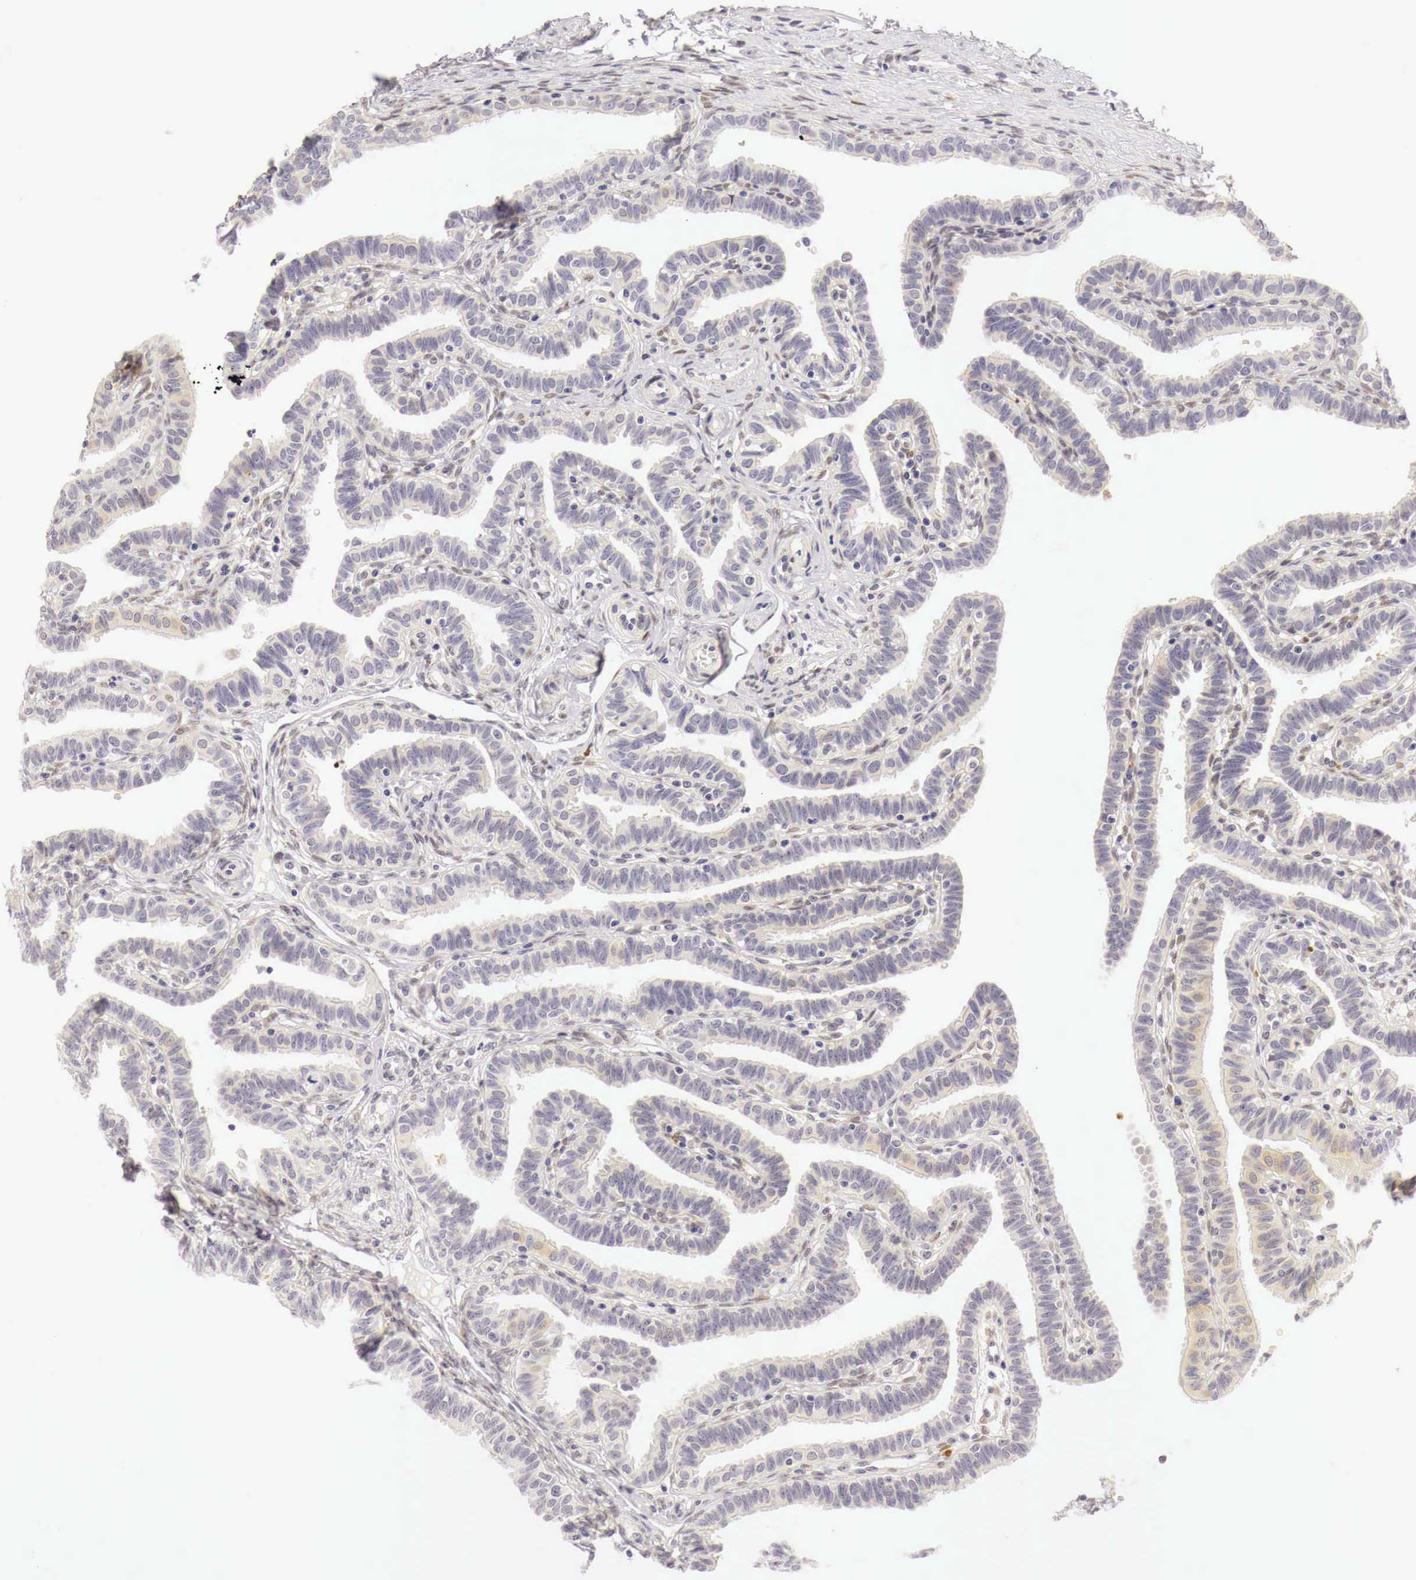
{"staining": {"intensity": "weak", "quantity": "25%-75%", "location": "cytoplasmic/membranous"}, "tissue": "fallopian tube", "cell_type": "Glandular cells", "image_type": "normal", "snomed": [{"axis": "morphology", "description": "Normal tissue, NOS"}, {"axis": "topography", "description": "Fallopian tube"}], "caption": "The histopathology image displays a brown stain indicating the presence of a protein in the cytoplasmic/membranous of glandular cells in fallopian tube.", "gene": "CASP3", "patient": {"sex": "female", "age": 41}}